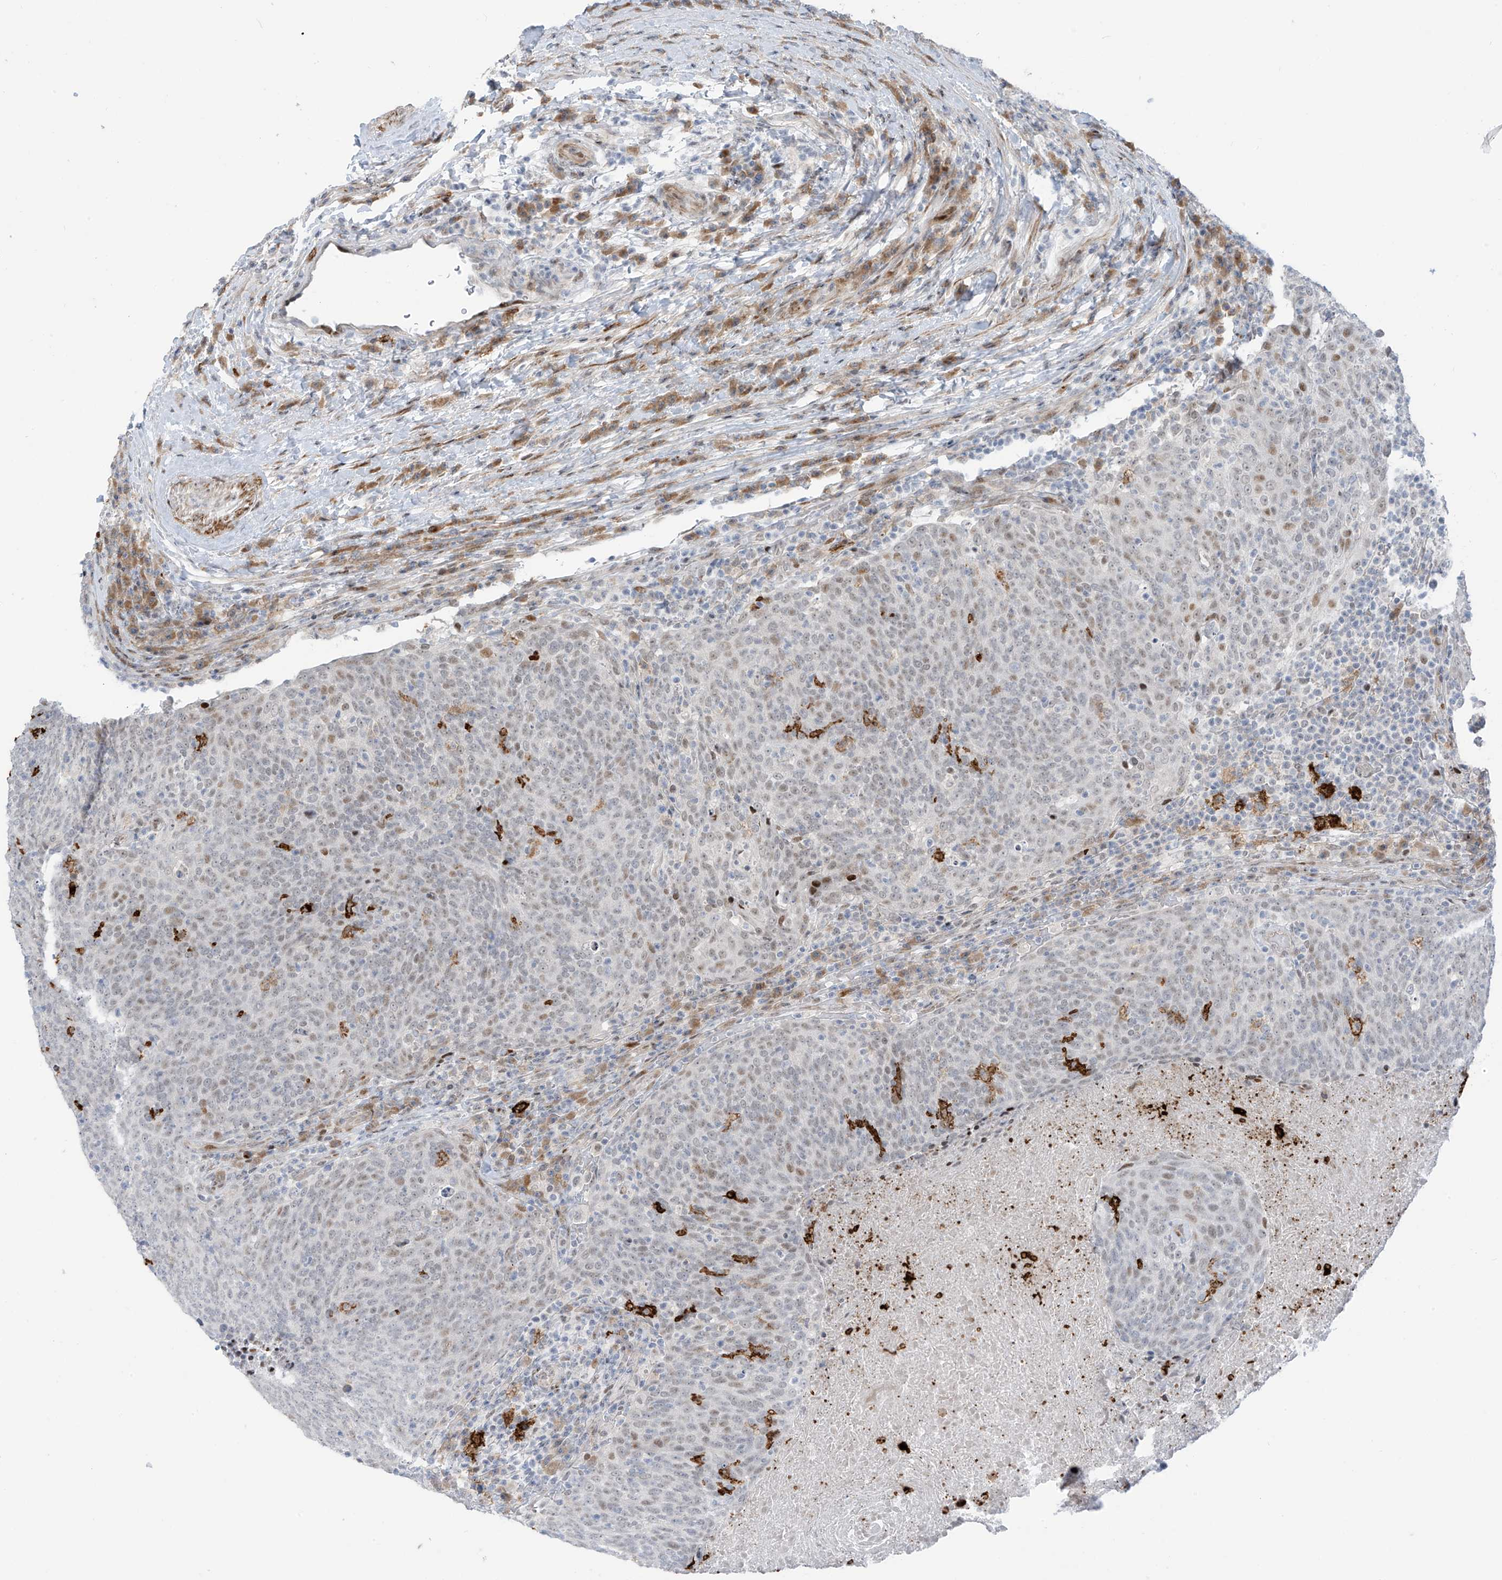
{"staining": {"intensity": "moderate", "quantity": "<25%", "location": "nuclear"}, "tissue": "head and neck cancer", "cell_type": "Tumor cells", "image_type": "cancer", "snomed": [{"axis": "morphology", "description": "Squamous cell carcinoma, NOS"}, {"axis": "morphology", "description": "Squamous cell carcinoma, metastatic, NOS"}, {"axis": "topography", "description": "Lymph node"}, {"axis": "topography", "description": "Head-Neck"}], "caption": "The histopathology image shows a brown stain indicating the presence of a protein in the nuclear of tumor cells in squamous cell carcinoma (head and neck). (Stains: DAB in brown, nuclei in blue, Microscopy: brightfield microscopy at high magnification).", "gene": "LIN9", "patient": {"sex": "male", "age": 62}}